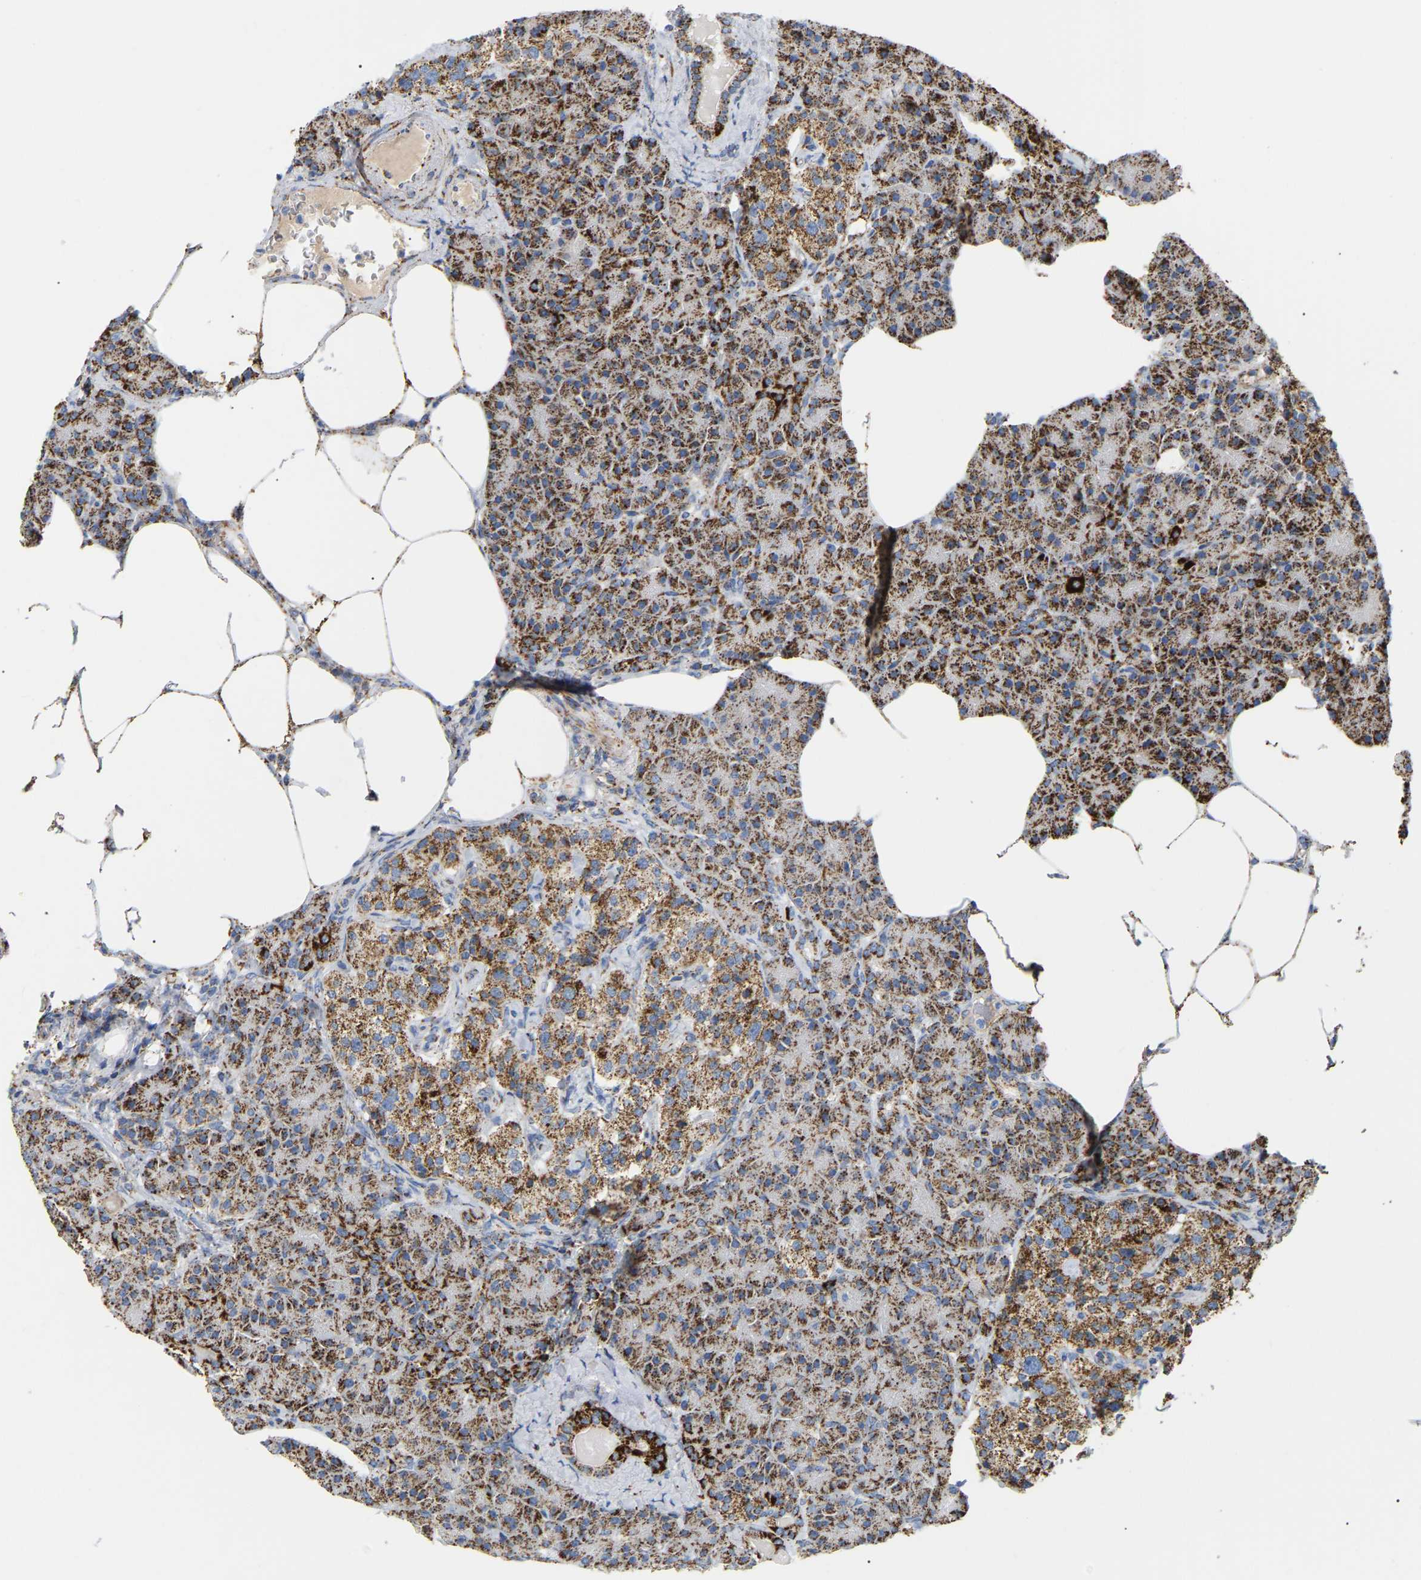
{"staining": {"intensity": "moderate", "quantity": ">75%", "location": "cytoplasmic/membranous"}, "tissue": "pancreas", "cell_type": "Exocrine glandular cells", "image_type": "normal", "snomed": [{"axis": "morphology", "description": "Normal tissue, NOS"}, {"axis": "topography", "description": "Pancreas"}], "caption": "Protein expression analysis of normal human pancreas reveals moderate cytoplasmic/membranous positivity in approximately >75% of exocrine glandular cells. (DAB (3,3'-diaminobenzidine) = brown stain, brightfield microscopy at high magnification).", "gene": "HIBADH", "patient": {"sex": "female", "age": 70}}